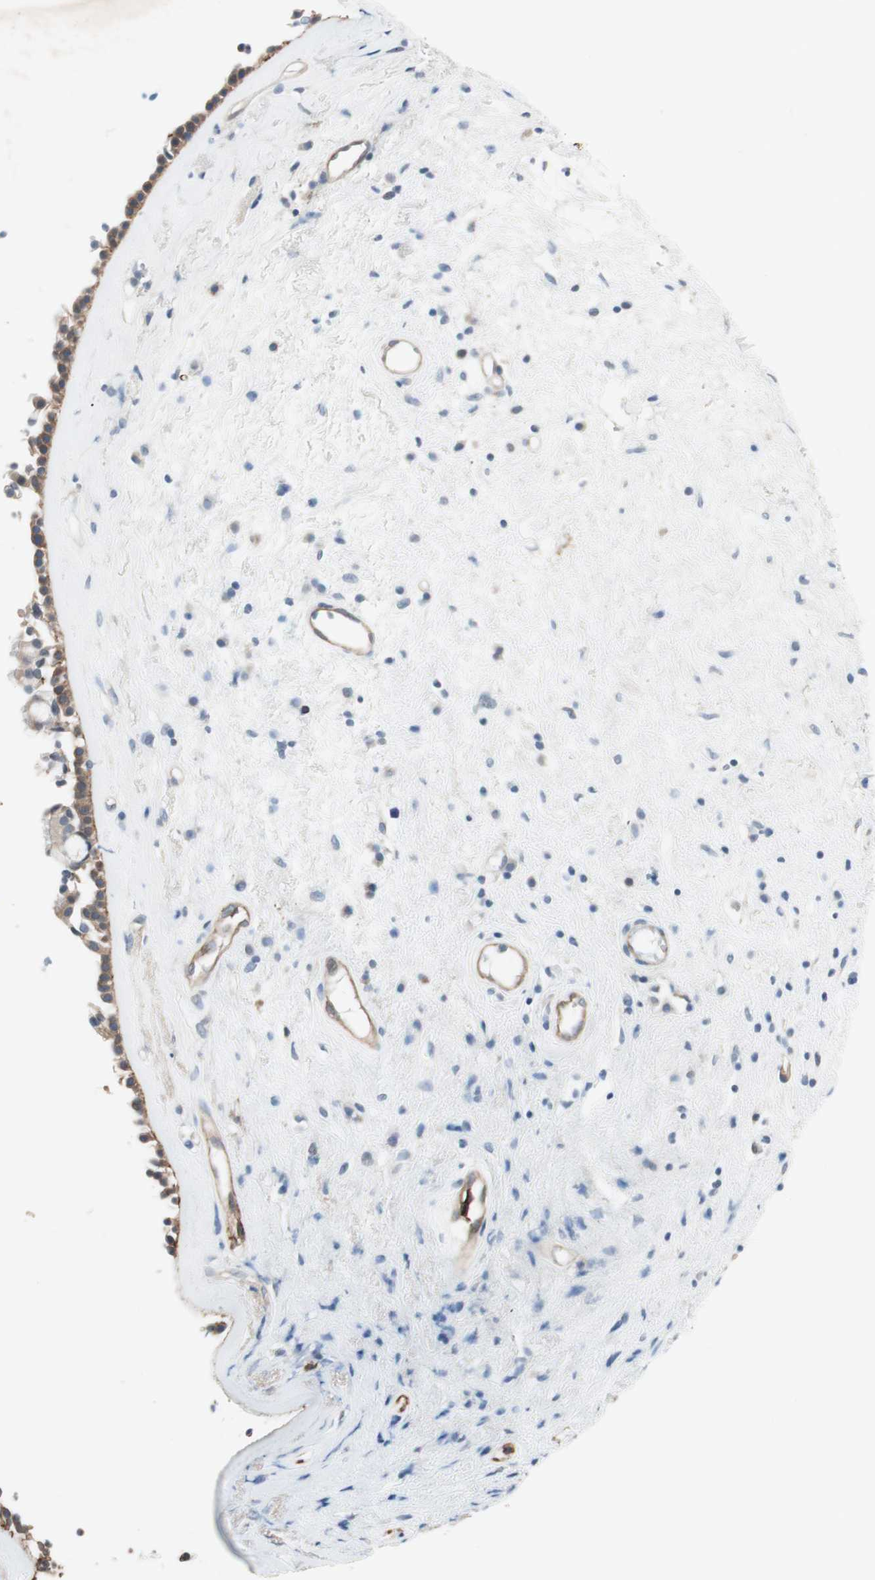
{"staining": {"intensity": "weak", "quantity": ">75%", "location": "cytoplasmic/membranous"}, "tissue": "nasopharynx", "cell_type": "Respiratory epithelial cells", "image_type": "normal", "snomed": [{"axis": "morphology", "description": "Normal tissue, NOS"}, {"axis": "morphology", "description": "Inflammation, NOS"}, {"axis": "topography", "description": "Nasopharynx"}], "caption": "IHC photomicrograph of benign nasopharynx: human nasopharynx stained using immunohistochemistry displays low levels of weak protein expression localized specifically in the cytoplasmic/membranous of respiratory epithelial cells, appearing as a cytoplasmic/membranous brown color.", "gene": "ITGB4", "patient": {"sex": "male", "age": 48}}